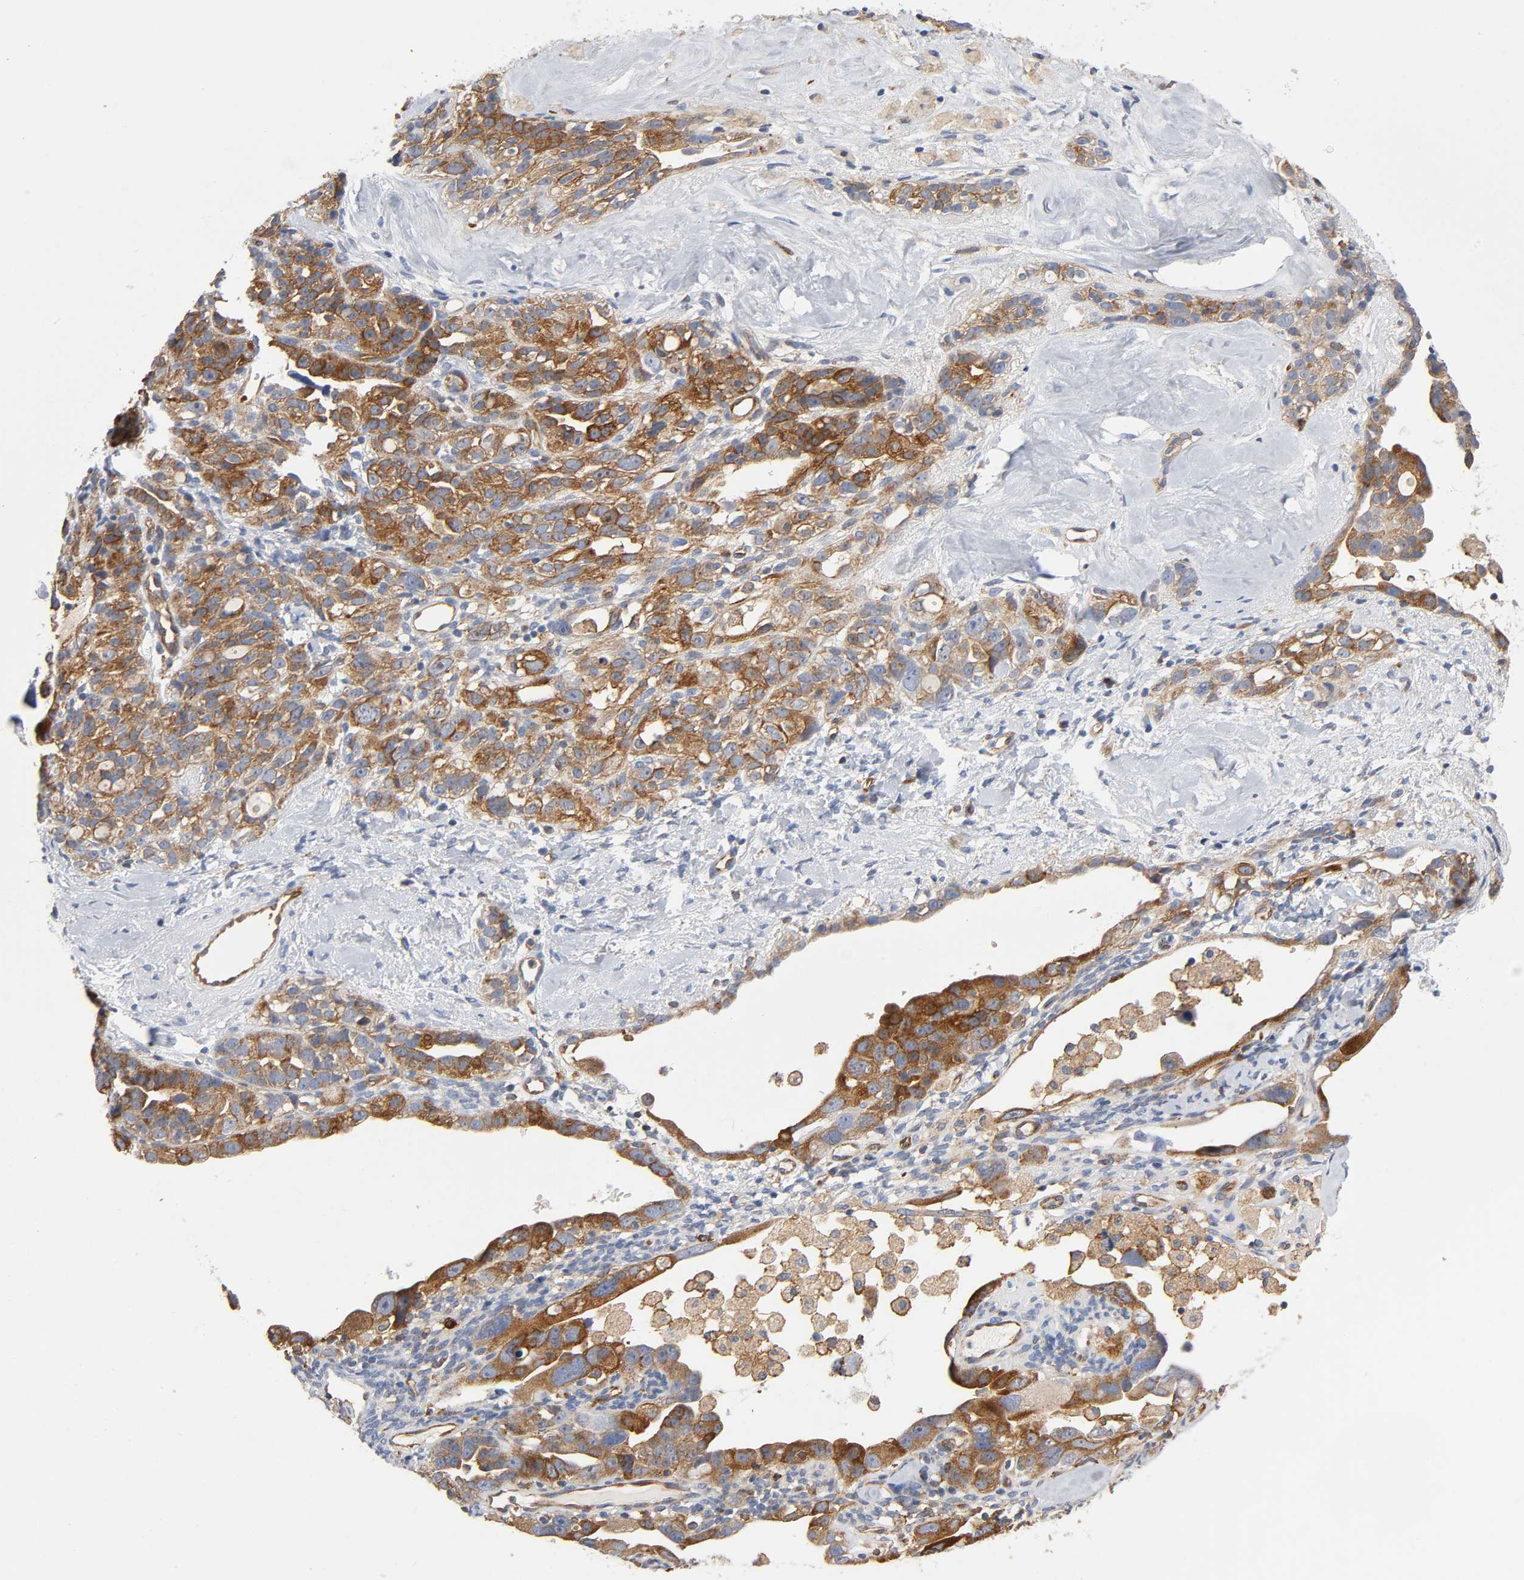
{"staining": {"intensity": "moderate", "quantity": ">75%", "location": "cytoplasmic/membranous"}, "tissue": "ovarian cancer", "cell_type": "Tumor cells", "image_type": "cancer", "snomed": [{"axis": "morphology", "description": "Cystadenocarcinoma, serous, NOS"}, {"axis": "topography", "description": "Ovary"}], "caption": "Approximately >75% of tumor cells in human serous cystadenocarcinoma (ovarian) reveal moderate cytoplasmic/membranous protein staining as visualized by brown immunohistochemical staining.", "gene": "CD2AP", "patient": {"sex": "female", "age": 66}}